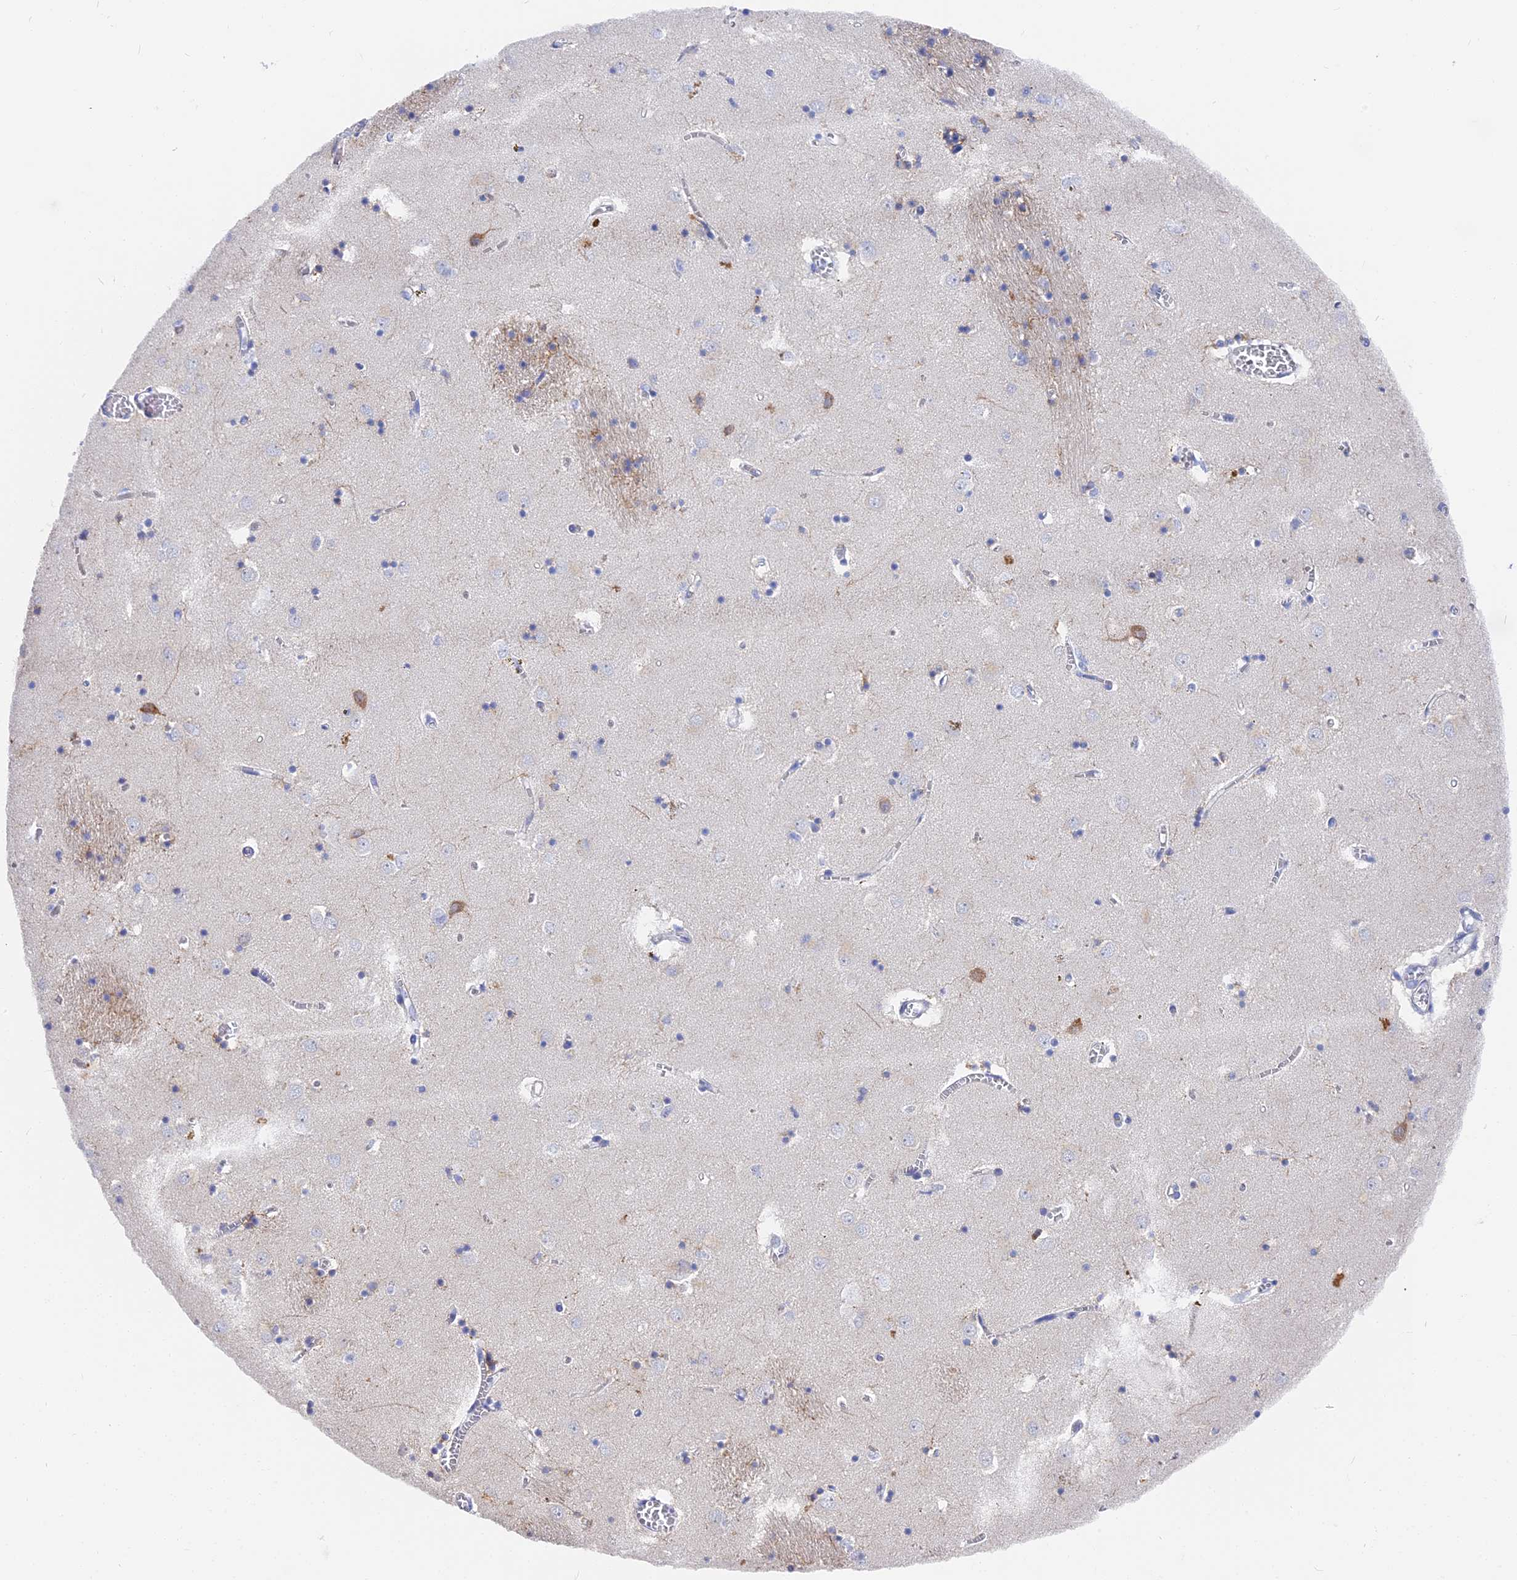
{"staining": {"intensity": "moderate", "quantity": "<25%", "location": "cytoplasmic/membranous"}, "tissue": "caudate", "cell_type": "Glial cells", "image_type": "normal", "snomed": [{"axis": "morphology", "description": "Normal tissue, NOS"}, {"axis": "topography", "description": "Lateral ventricle wall"}], "caption": "This histopathology image reveals immunohistochemistry (IHC) staining of unremarkable human caudate, with low moderate cytoplasmic/membranous expression in about <25% of glial cells.", "gene": "VPS33B", "patient": {"sex": "male", "age": 70}}